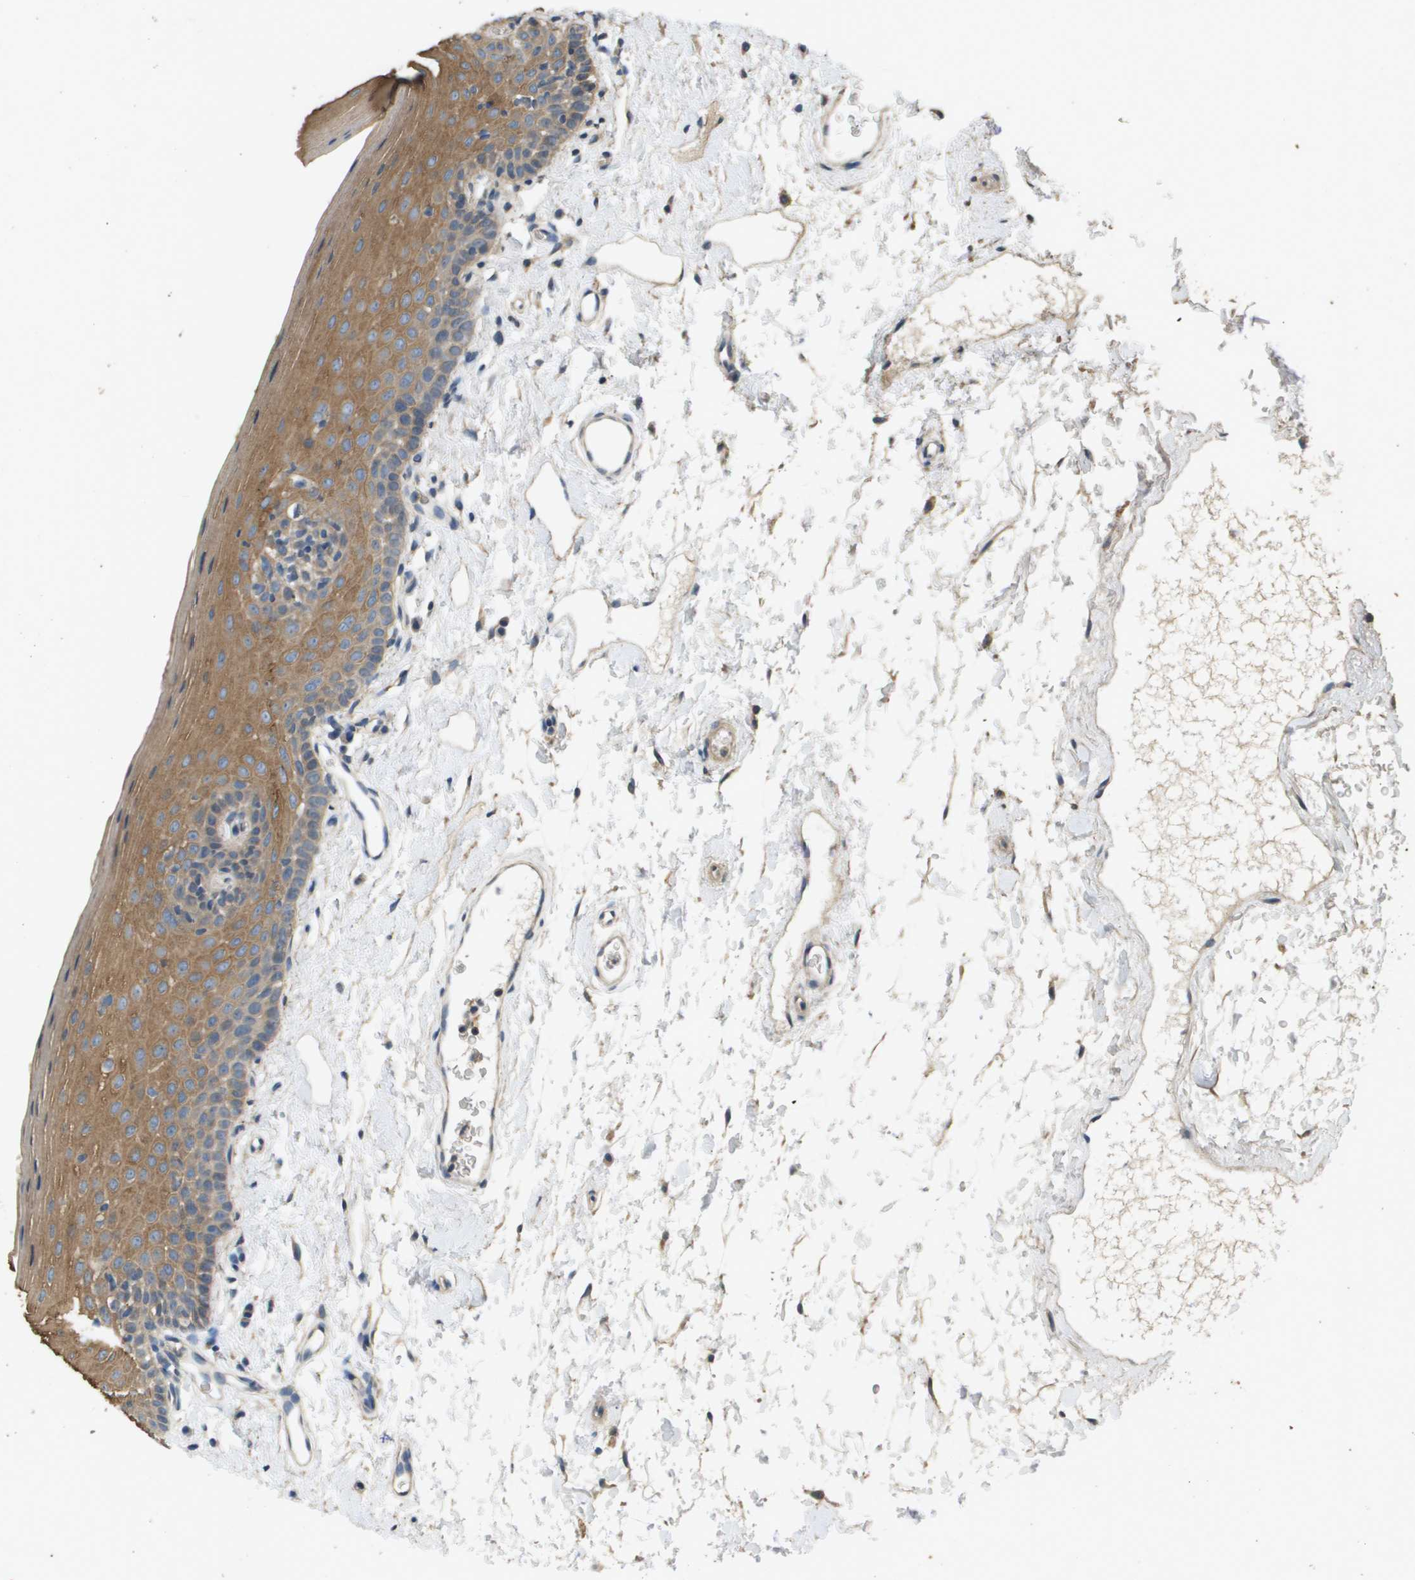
{"staining": {"intensity": "moderate", "quantity": ">75%", "location": "cytoplasmic/membranous"}, "tissue": "oral mucosa", "cell_type": "Squamous epithelial cells", "image_type": "normal", "snomed": [{"axis": "morphology", "description": "Normal tissue, NOS"}, {"axis": "topography", "description": "Oral tissue"}], "caption": "Squamous epithelial cells display medium levels of moderate cytoplasmic/membranous positivity in about >75% of cells in benign oral mucosa.", "gene": "KRT23", "patient": {"sex": "male", "age": 66}}